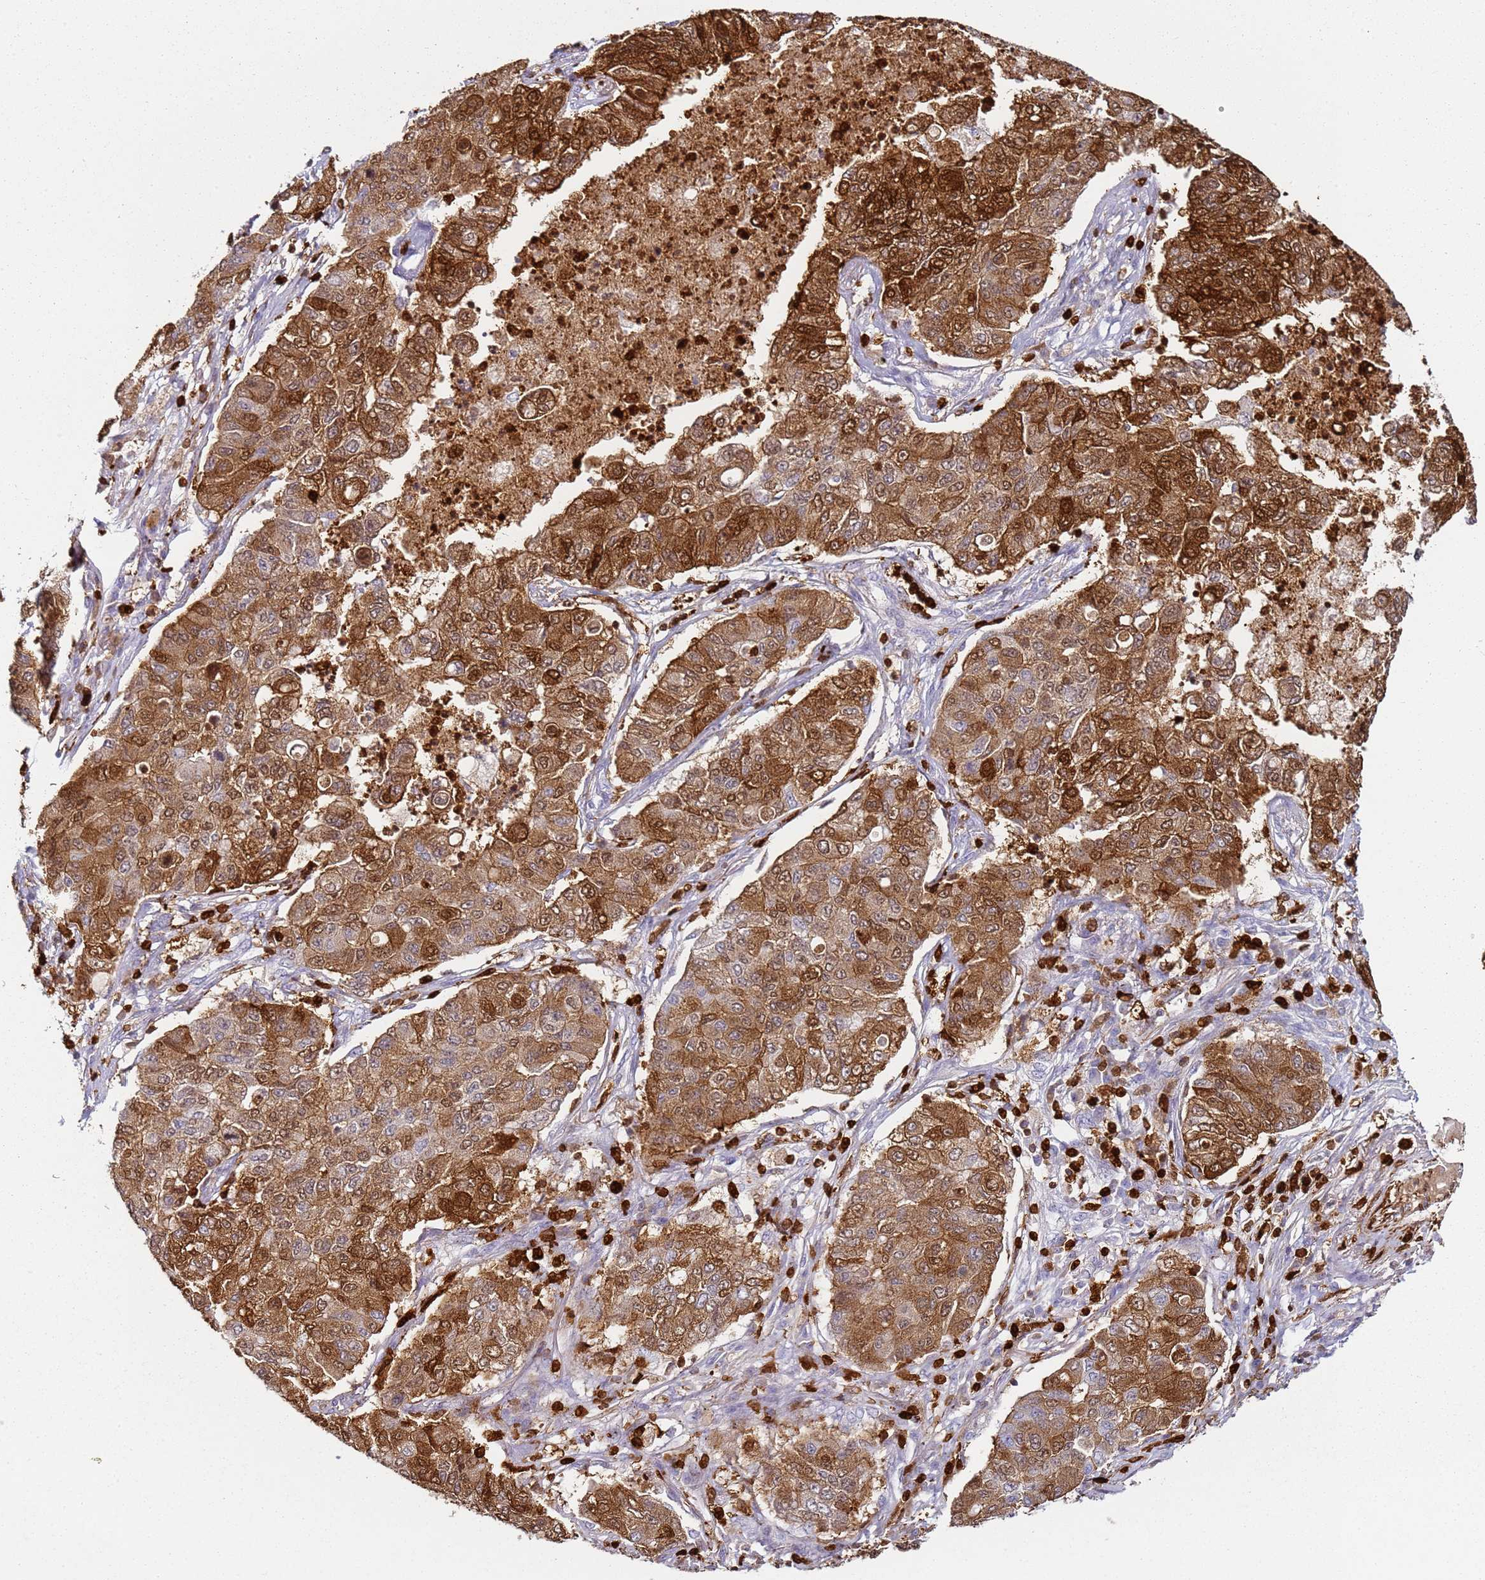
{"staining": {"intensity": "strong", "quantity": ">75%", "location": "cytoplasmic/membranous,nuclear"}, "tissue": "lung cancer", "cell_type": "Tumor cells", "image_type": "cancer", "snomed": [{"axis": "morphology", "description": "Squamous cell carcinoma, NOS"}, {"axis": "topography", "description": "Lung"}], "caption": "A micrograph of human lung squamous cell carcinoma stained for a protein reveals strong cytoplasmic/membranous and nuclear brown staining in tumor cells. (Brightfield microscopy of DAB IHC at high magnification).", "gene": "S100A4", "patient": {"sex": "male", "age": 74}}